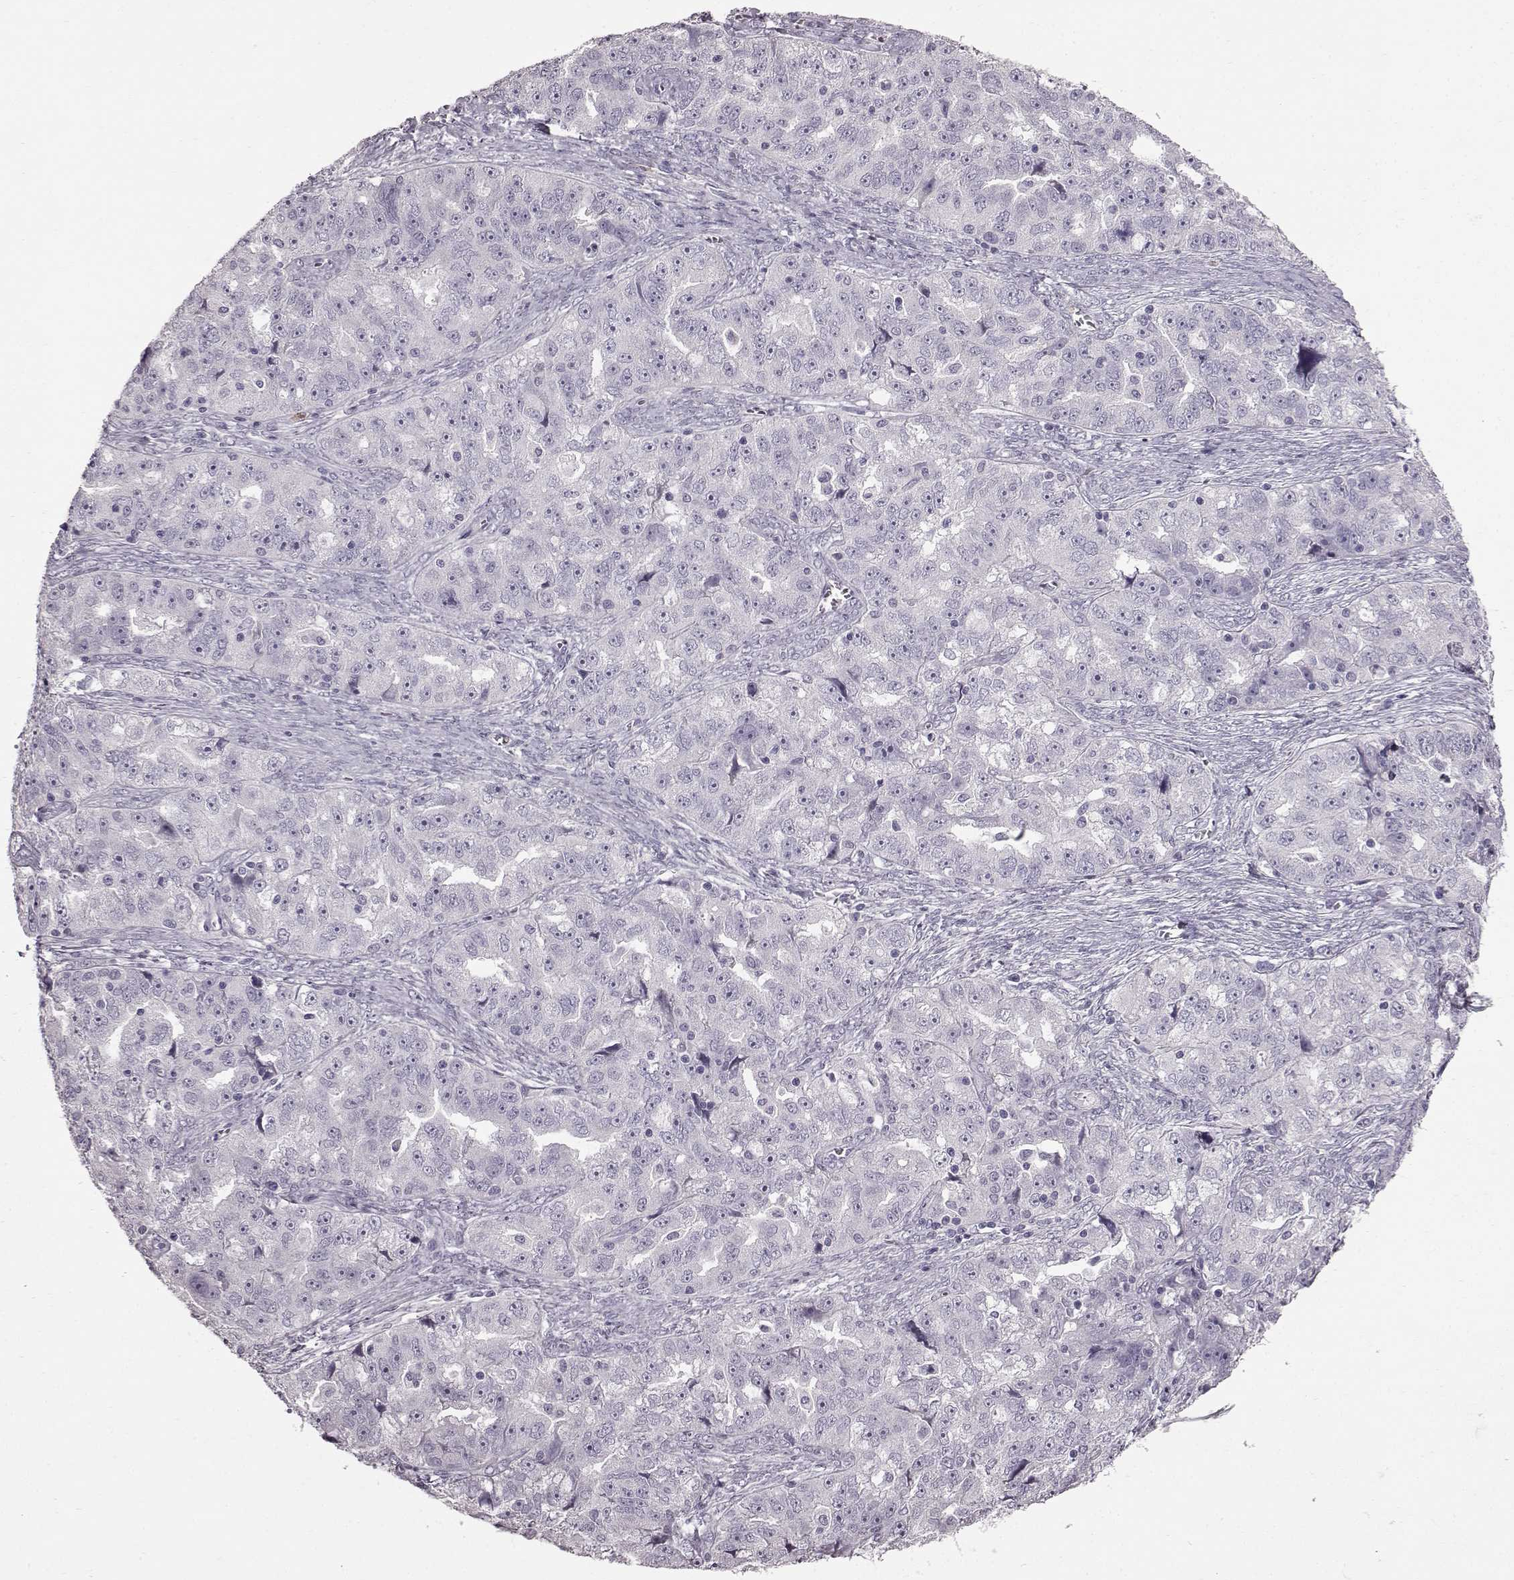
{"staining": {"intensity": "negative", "quantity": "none", "location": "none"}, "tissue": "ovarian cancer", "cell_type": "Tumor cells", "image_type": "cancer", "snomed": [{"axis": "morphology", "description": "Cystadenocarcinoma, serous, NOS"}, {"axis": "topography", "description": "Ovary"}], "caption": "Serous cystadenocarcinoma (ovarian) was stained to show a protein in brown. There is no significant positivity in tumor cells.", "gene": "FUT4", "patient": {"sex": "female", "age": 51}}